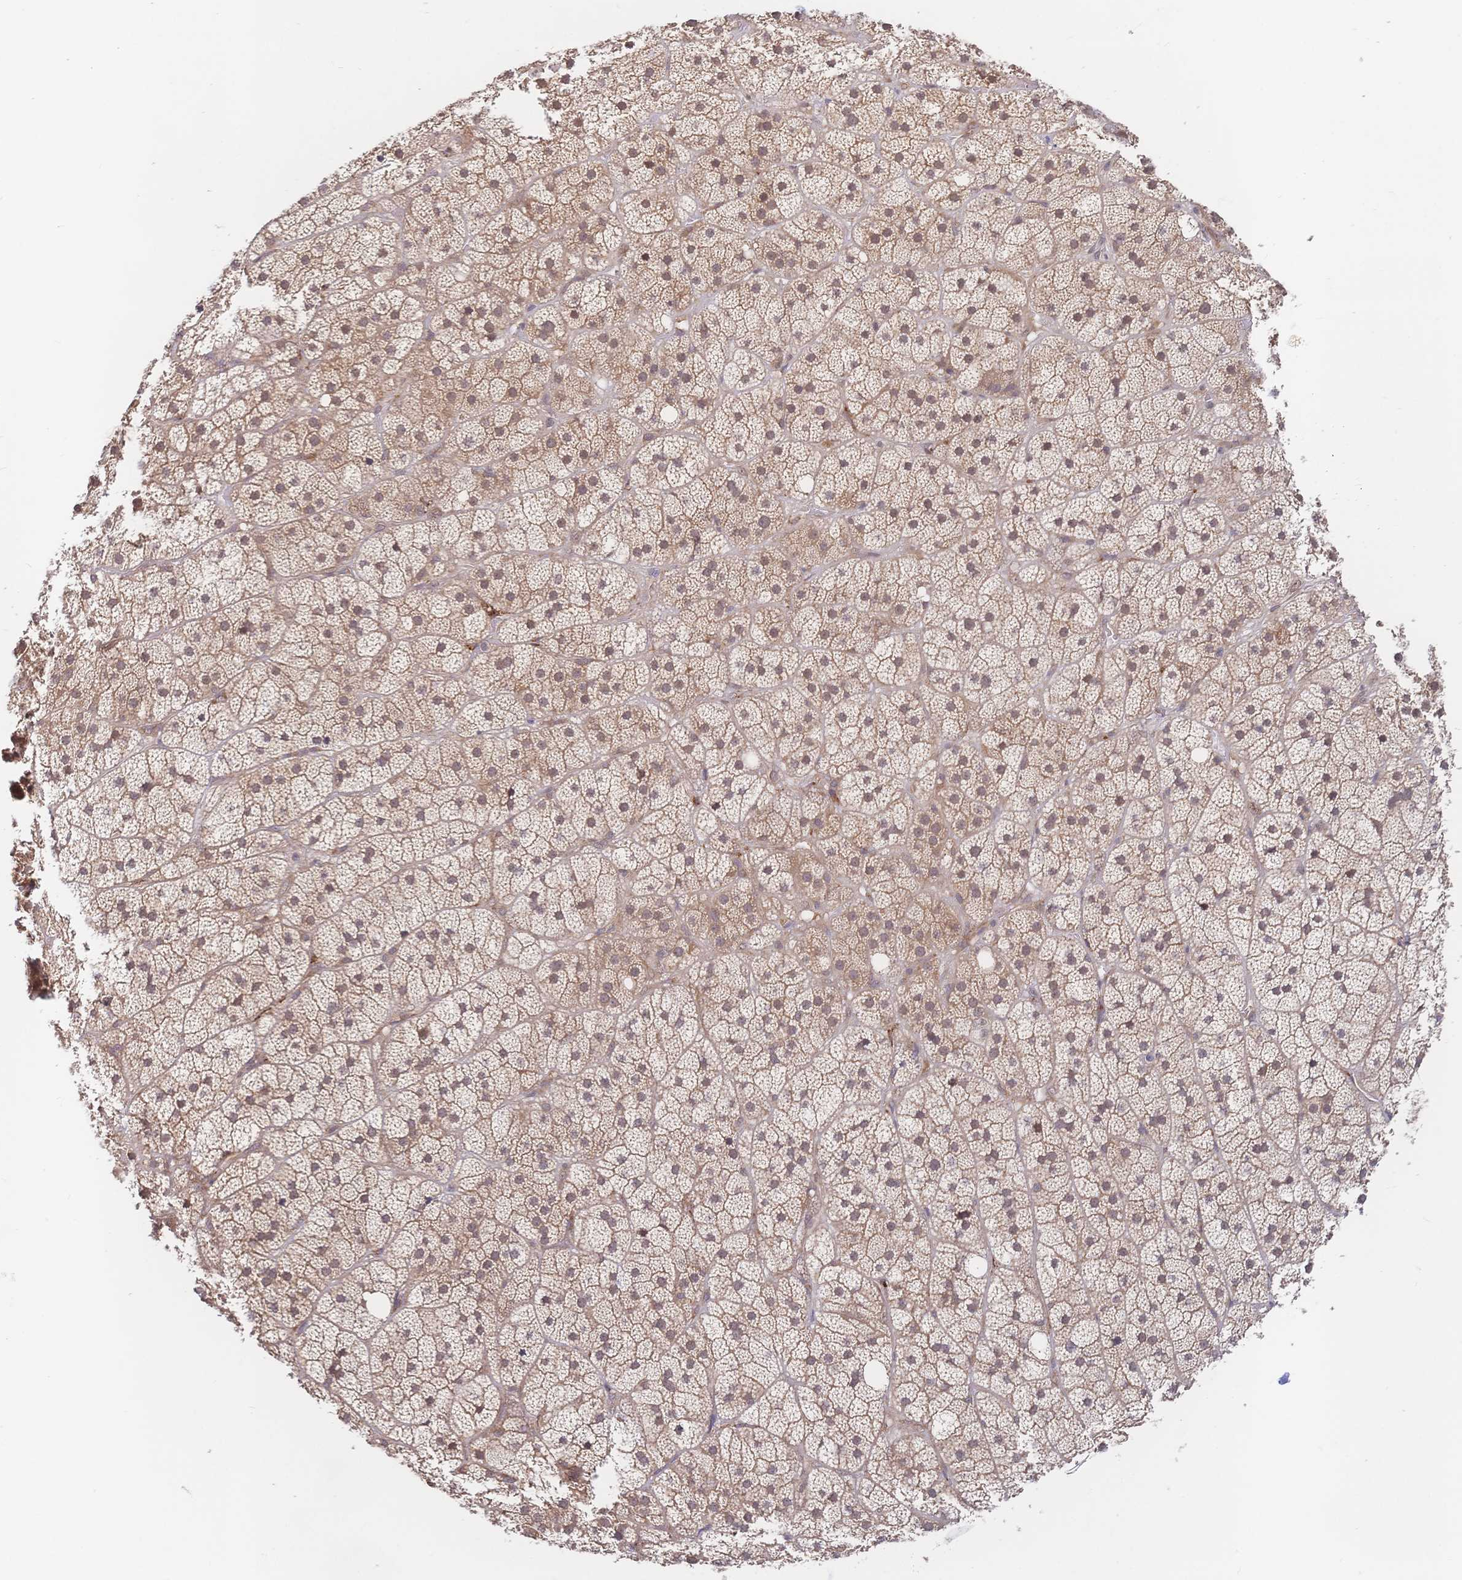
{"staining": {"intensity": "moderate", "quantity": ">75%", "location": "cytoplasmic/membranous,nuclear"}, "tissue": "adrenal gland", "cell_type": "Glandular cells", "image_type": "normal", "snomed": [{"axis": "morphology", "description": "Normal tissue, NOS"}, {"axis": "topography", "description": "Adrenal gland"}], "caption": "This photomicrograph displays IHC staining of normal human adrenal gland, with medium moderate cytoplasmic/membranous,nuclear expression in about >75% of glandular cells.", "gene": "LMO4", "patient": {"sex": "male", "age": 57}}